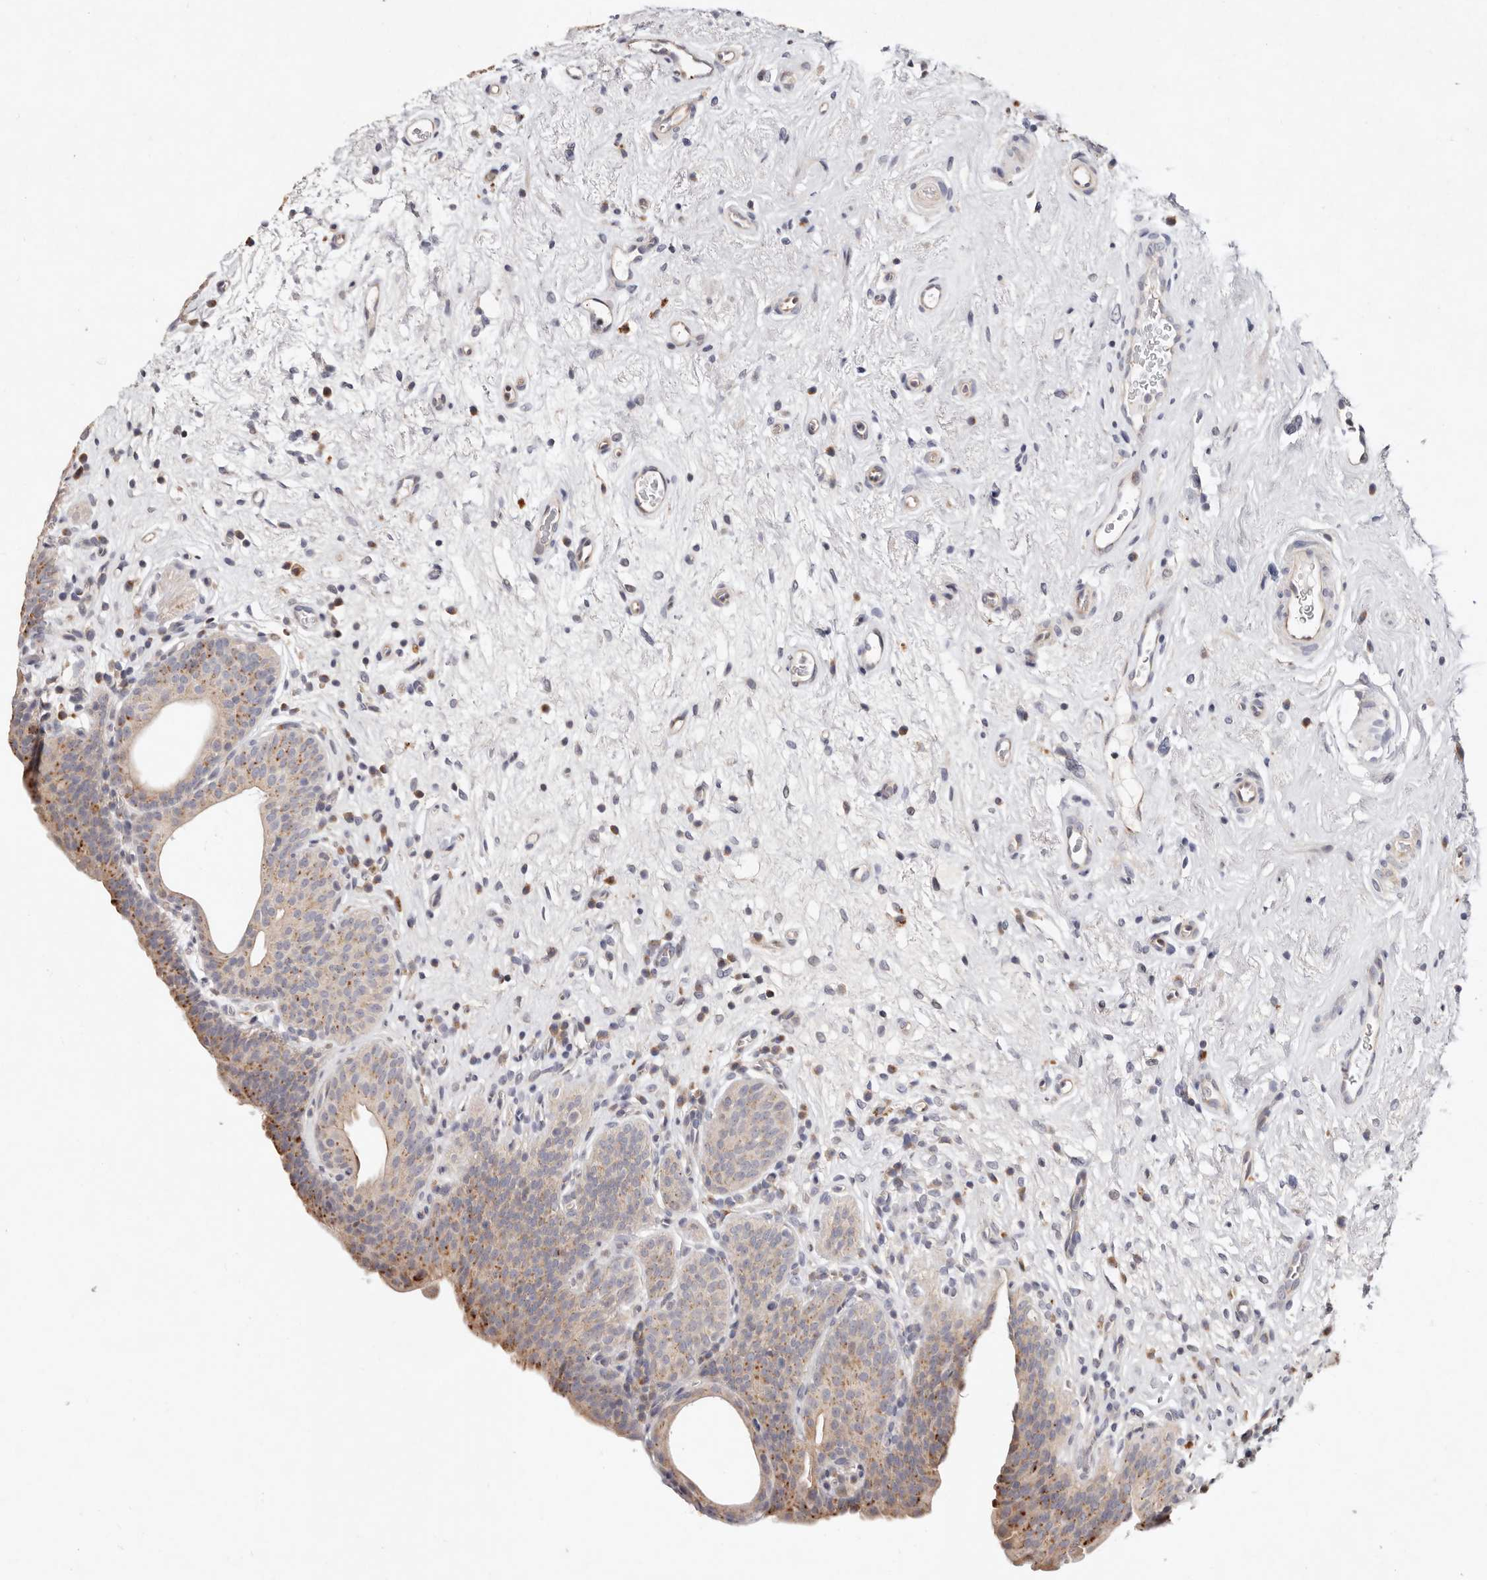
{"staining": {"intensity": "moderate", "quantity": "25%-75%", "location": "cytoplasmic/membranous"}, "tissue": "urinary bladder", "cell_type": "Urothelial cells", "image_type": "normal", "snomed": [{"axis": "morphology", "description": "Normal tissue, NOS"}, {"axis": "topography", "description": "Urinary bladder"}], "caption": "Immunohistochemistry of unremarkable urinary bladder exhibits medium levels of moderate cytoplasmic/membranous positivity in about 25%-75% of urothelial cells. The staining was performed using DAB (3,3'-diaminobenzidine) to visualize the protein expression in brown, while the nuclei were stained in blue with hematoxylin (Magnification: 20x).", "gene": "USP33", "patient": {"sex": "male", "age": 83}}